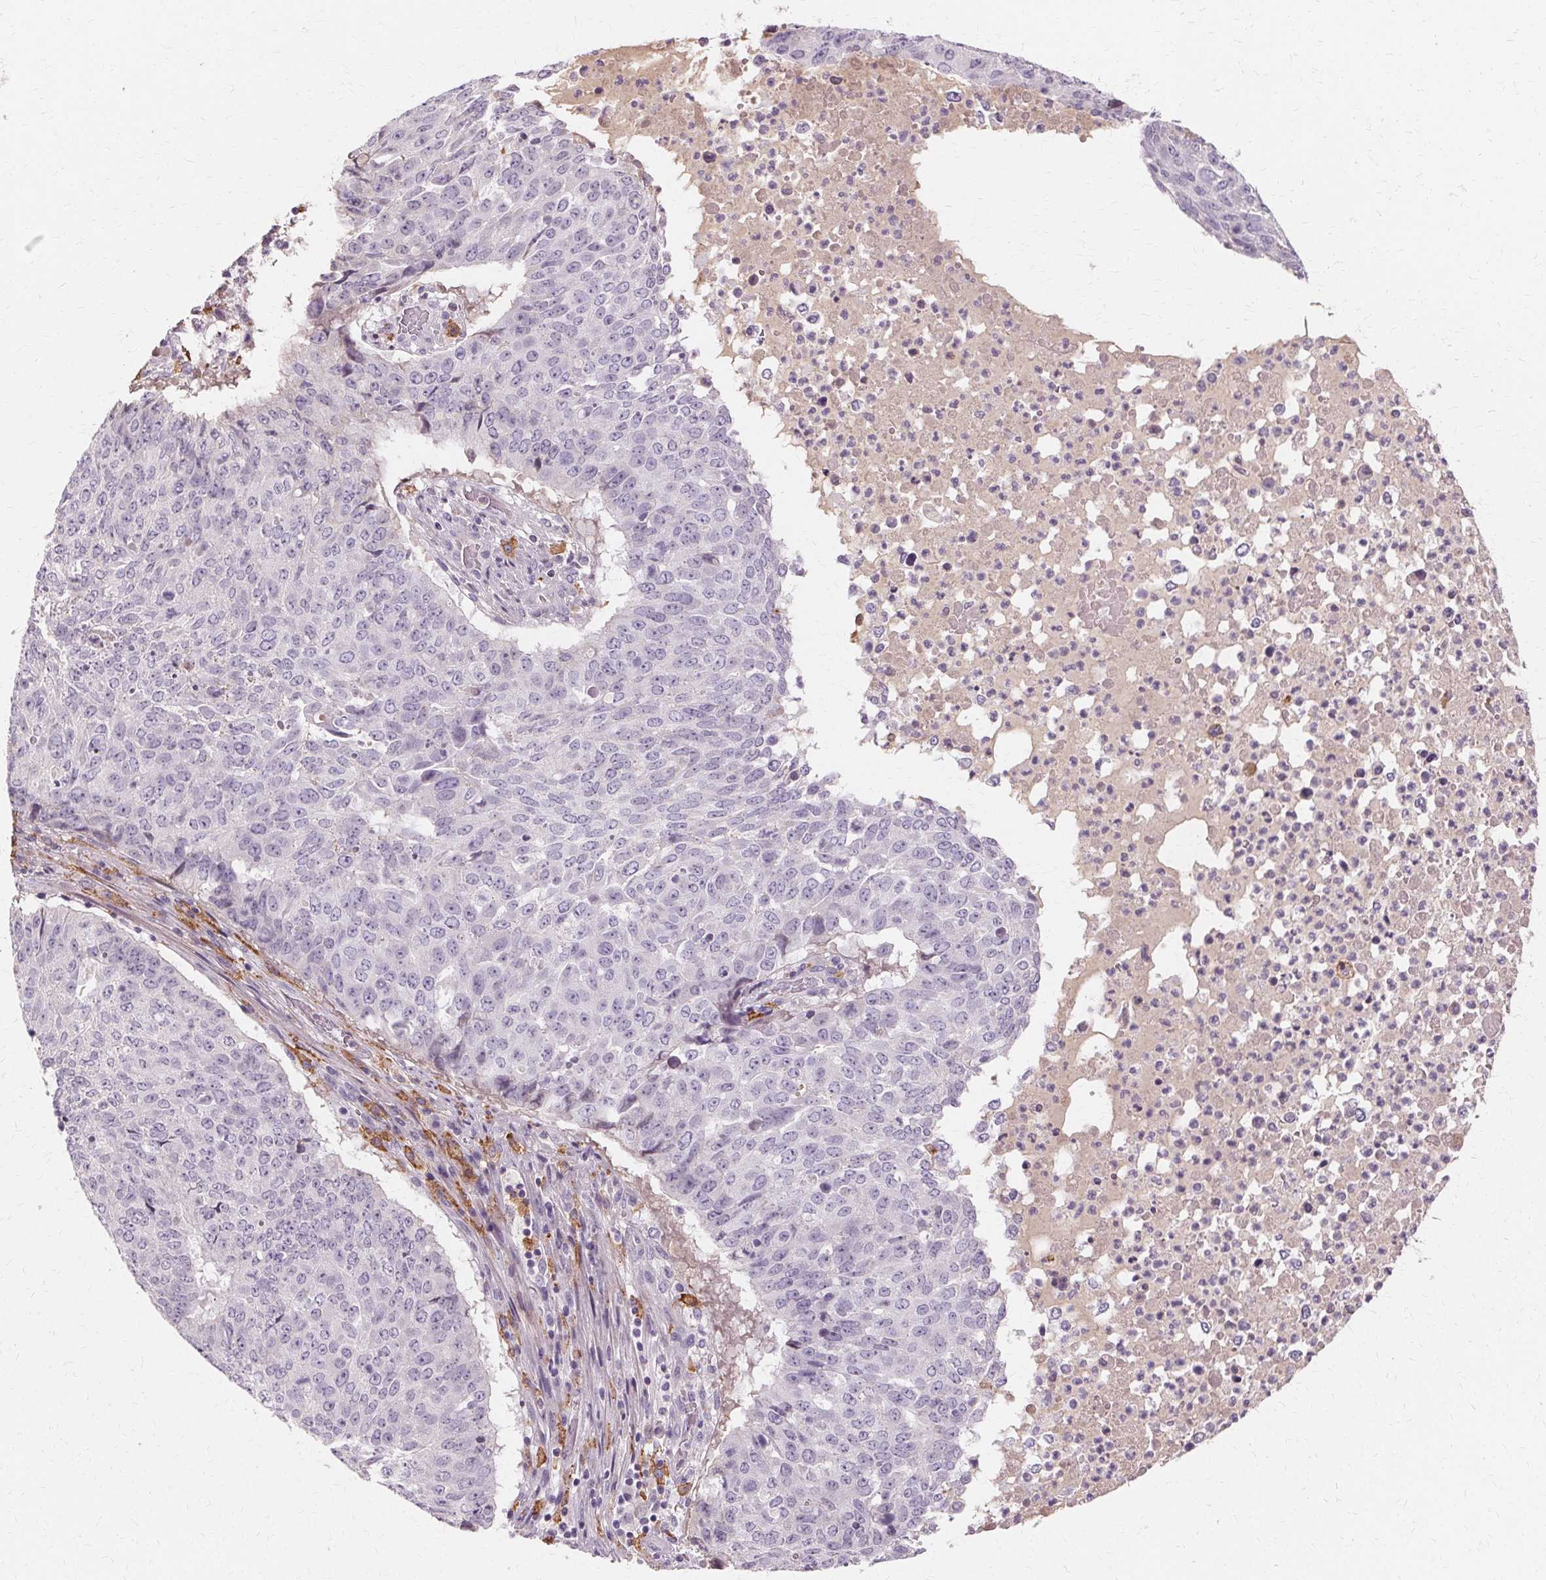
{"staining": {"intensity": "negative", "quantity": "none", "location": "none"}, "tissue": "lung cancer", "cell_type": "Tumor cells", "image_type": "cancer", "snomed": [{"axis": "morphology", "description": "Normal tissue, NOS"}, {"axis": "morphology", "description": "Squamous cell carcinoma, NOS"}, {"axis": "topography", "description": "Bronchus"}, {"axis": "topography", "description": "Lung"}], "caption": "The micrograph reveals no staining of tumor cells in lung squamous cell carcinoma.", "gene": "IFNGR1", "patient": {"sex": "male", "age": 64}}